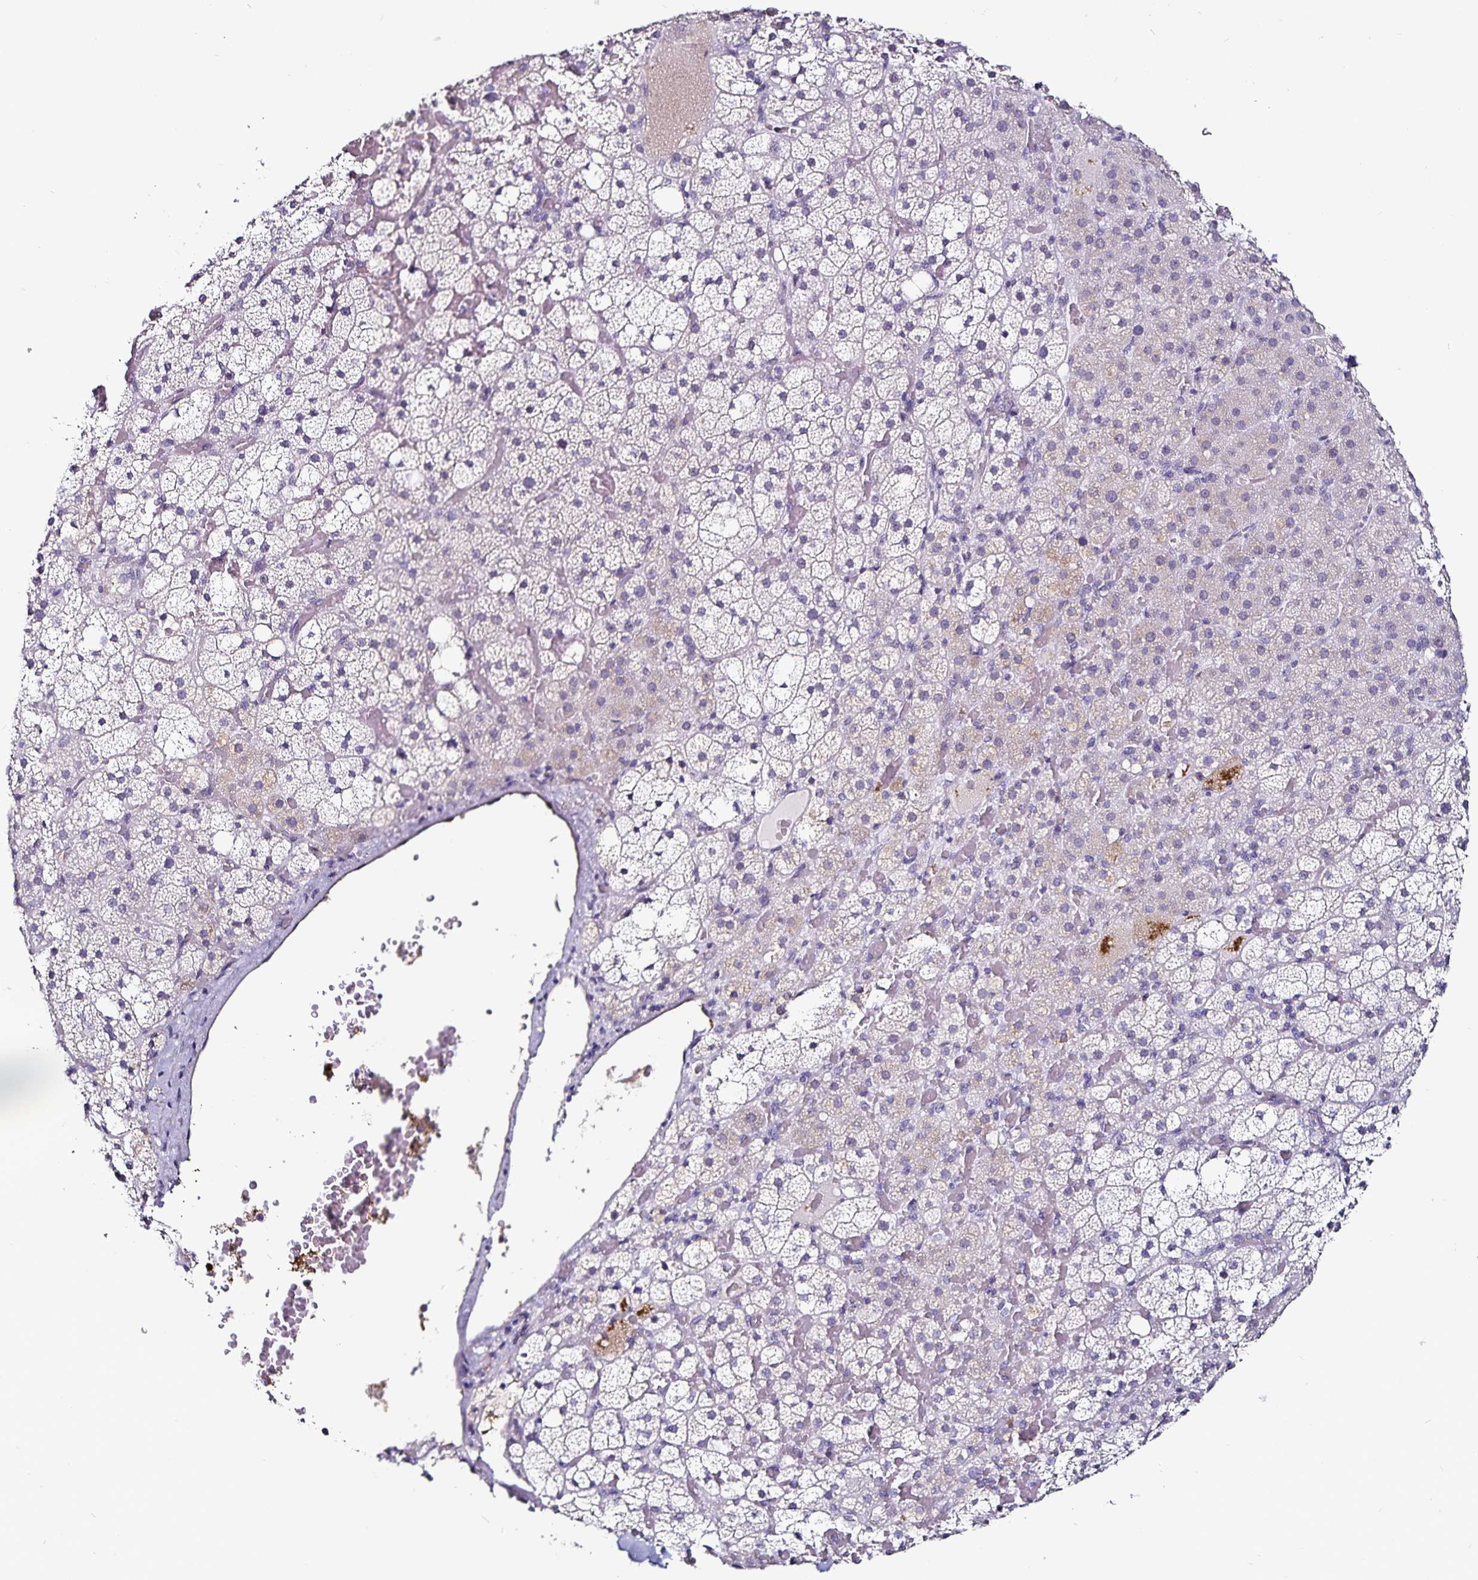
{"staining": {"intensity": "negative", "quantity": "none", "location": "none"}, "tissue": "adrenal gland", "cell_type": "Glandular cells", "image_type": "normal", "snomed": [{"axis": "morphology", "description": "Normal tissue, NOS"}, {"axis": "topography", "description": "Adrenal gland"}], "caption": "IHC image of normal adrenal gland: adrenal gland stained with DAB reveals no significant protein staining in glandular cells. (DAB IHC visualized using brightfield microscopy, high magnification).", "gene": "TSPAN7", "patient": {"sex": "male", "age": 53}}